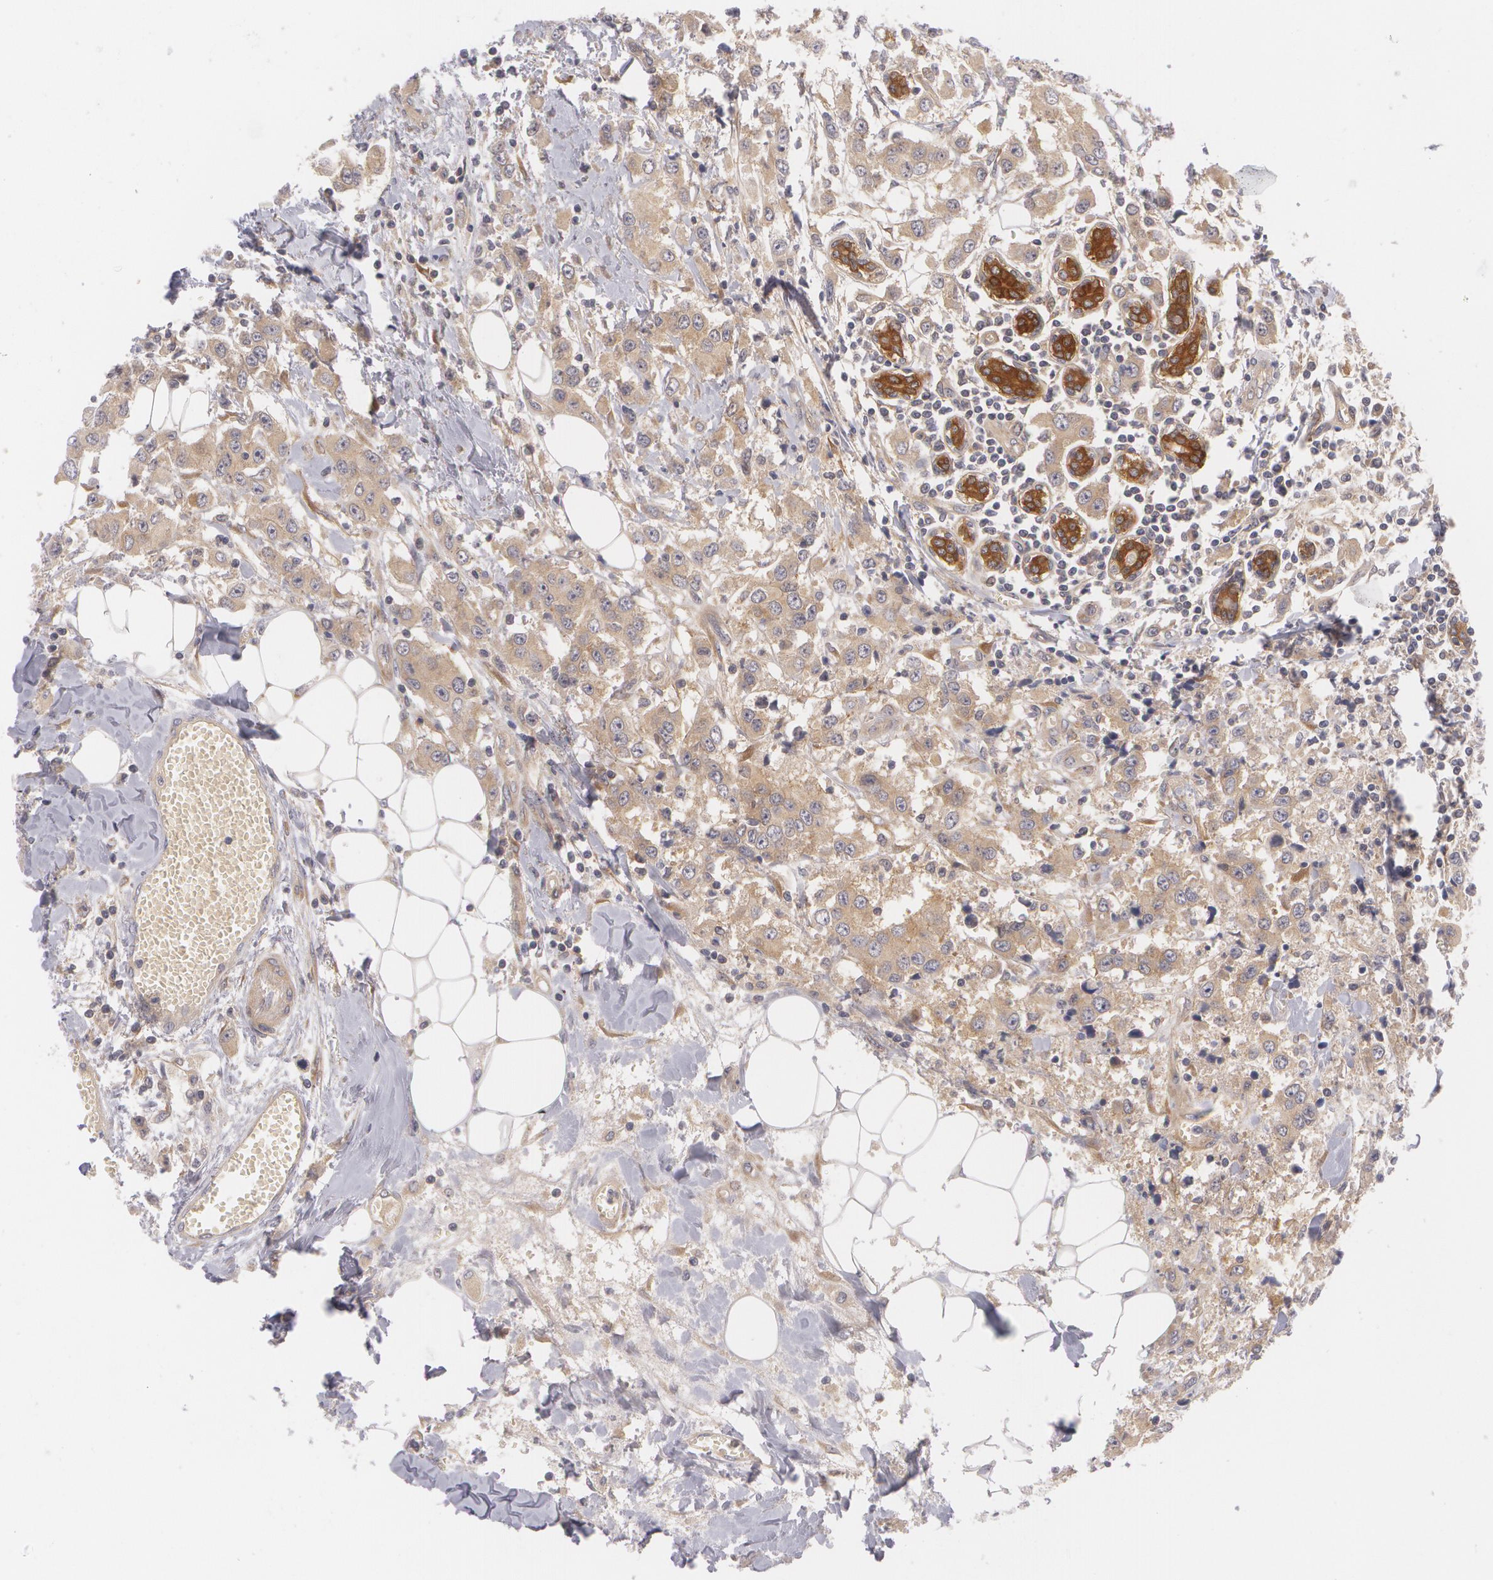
{"staining": {"intensity": "weak", "quantity": ">75%", "location": "cytoplasmic/membranous"}, "tissue": "breast cancer", "cell_type": "Tumor cells", "image_type": "cancer", "snomed": [{"axis": "morphology", "description": "Duct carcinoma"}, {"axis": "topography", "description": "Breast"}], "caption": "Immunohistochemistry photomicrograph of human infiltrating ductal carcinoma (breast) stained for a protein (brown), which exhibits low levels of weak cytoplasmic/membranous positivity in about >75% of tumor cells.", "gene": "CASK", "patient": {"sex": "female", "age": 58}}